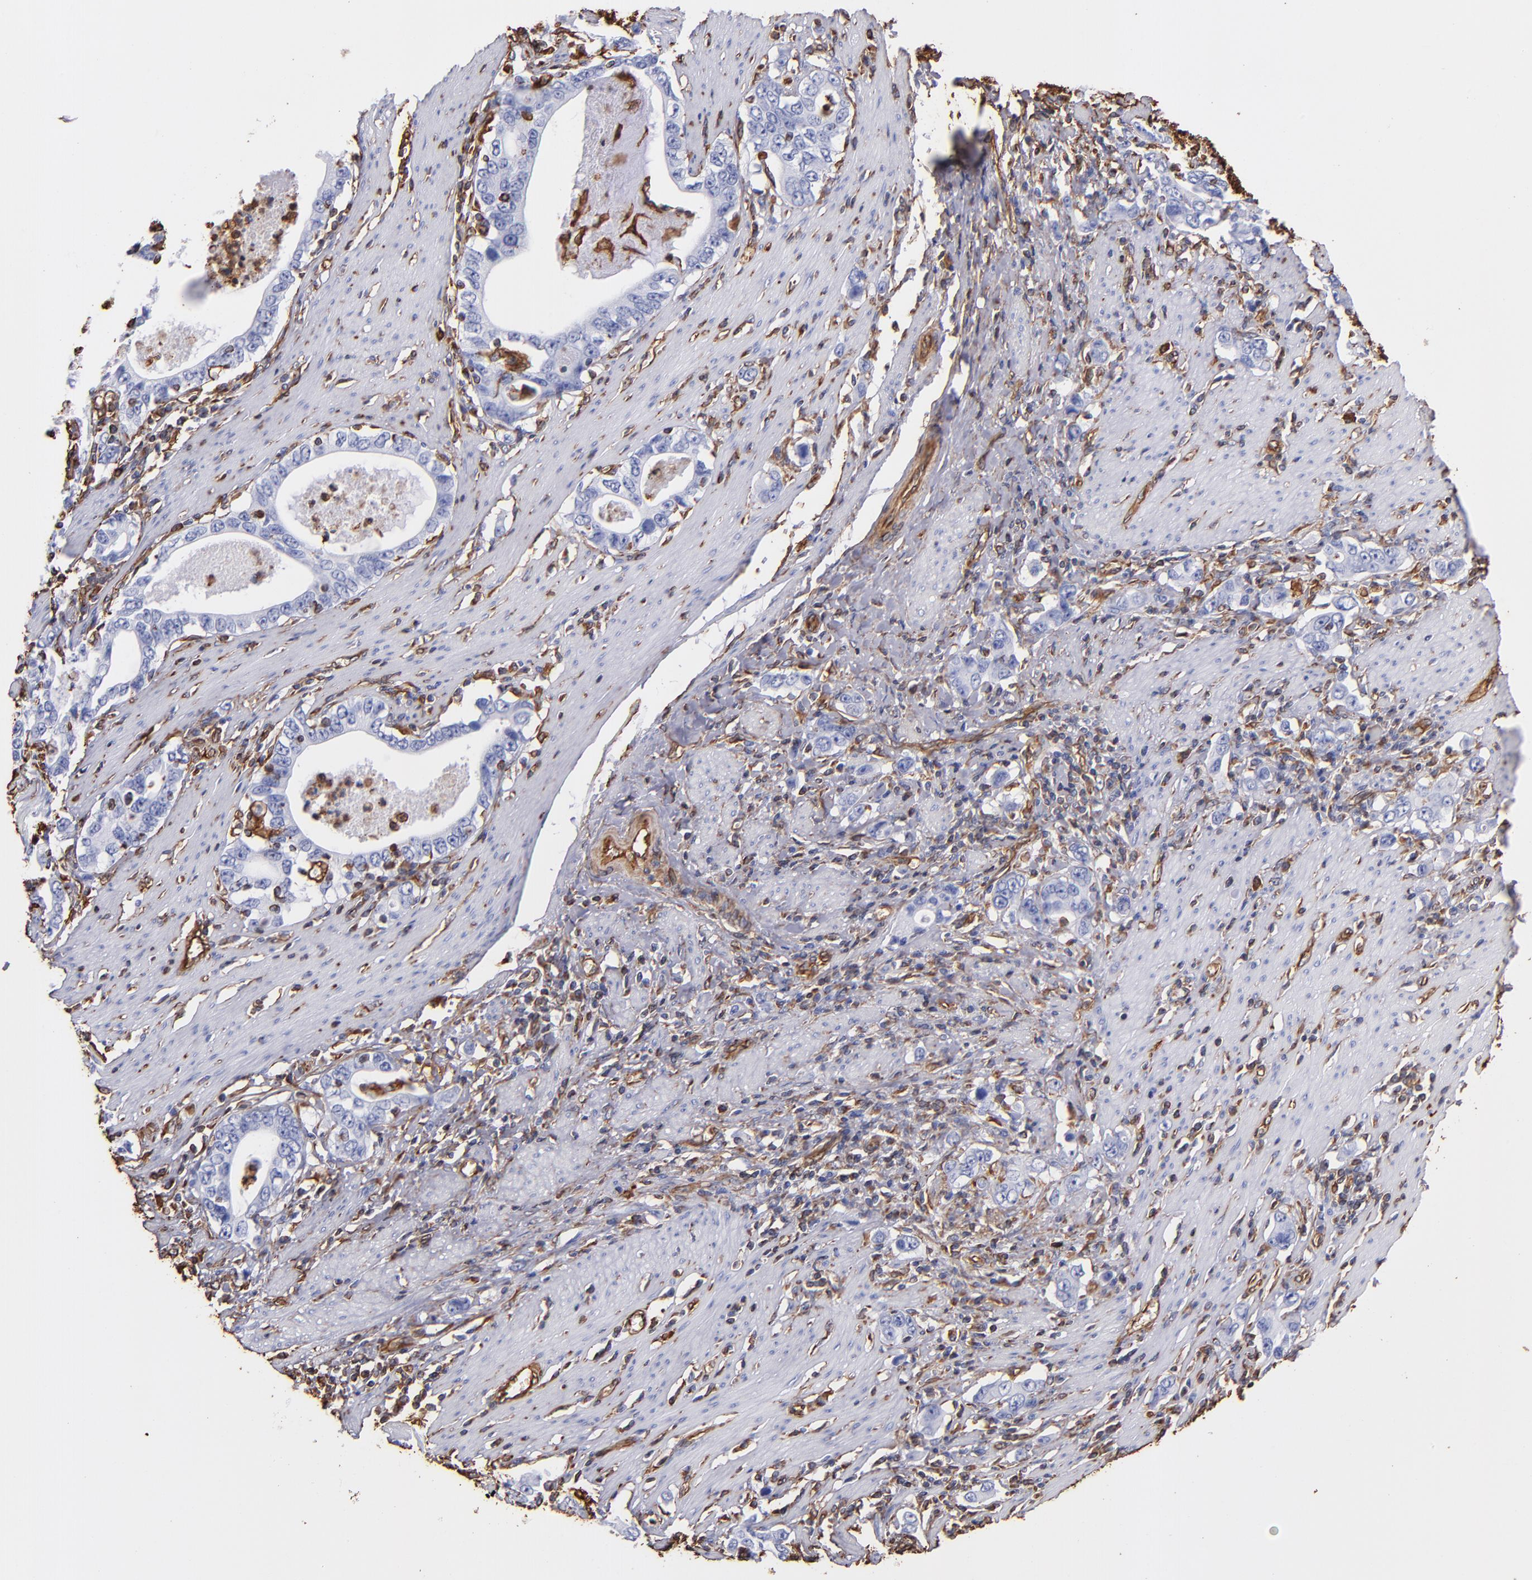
{"staining": {"intensity": "negative", "quantity": "none", "location": "none"}, "tissue": "stomach cancer", "cell_type": "Tumor cells", "image_type": "cancer", "snomed": [{"axis": "morphology", "description": "Adenocarcinoma, NOS"}, {"axis": "topography", "description": "Stomach, lower"}], "caption": "Immunohistochemical staining of stomach cancer shows no significant positivity in tumor cells.", "gene": "VIM", "patient": {"sex": "female", "age": 72}}